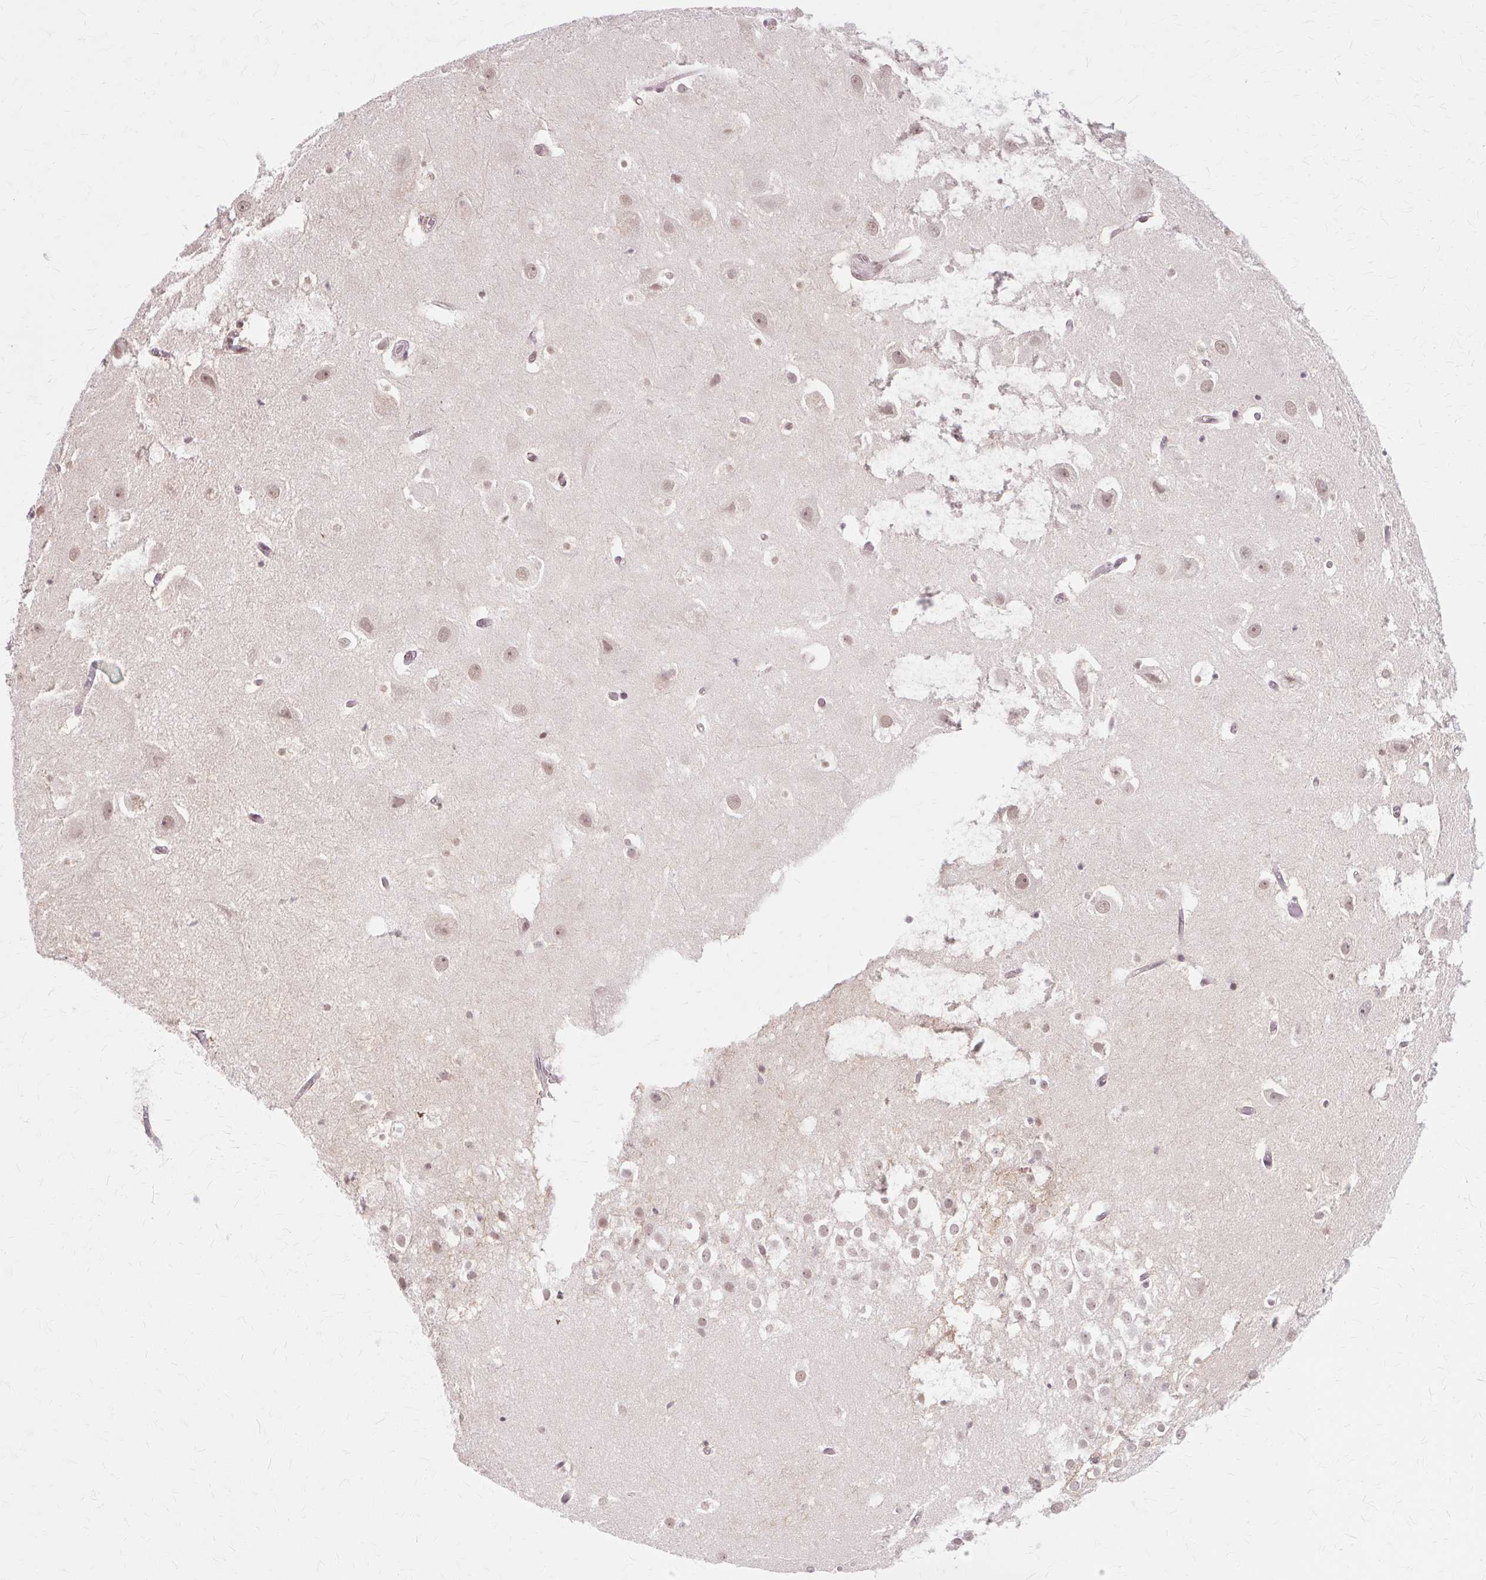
{"staining": {"intensity": "weak", "quantity": "25%-75%", "location": "nuclear"}, "tissue": "hippocampus", "cell_type": "Glial cells", "image_type": "normal", "snomed": [{"axis": "morphology", "description": "Normal tissue, NOS"}, {"axis": "topography", "description": "Hippocampus"}], "caption": "Human hippocampus stained for a protein (brown) displays weak nuclear positive expression in approximately 25%-75% of glial cells.", "gene": "ZNF35", "patient": {"sex": "female", "age": 52}}